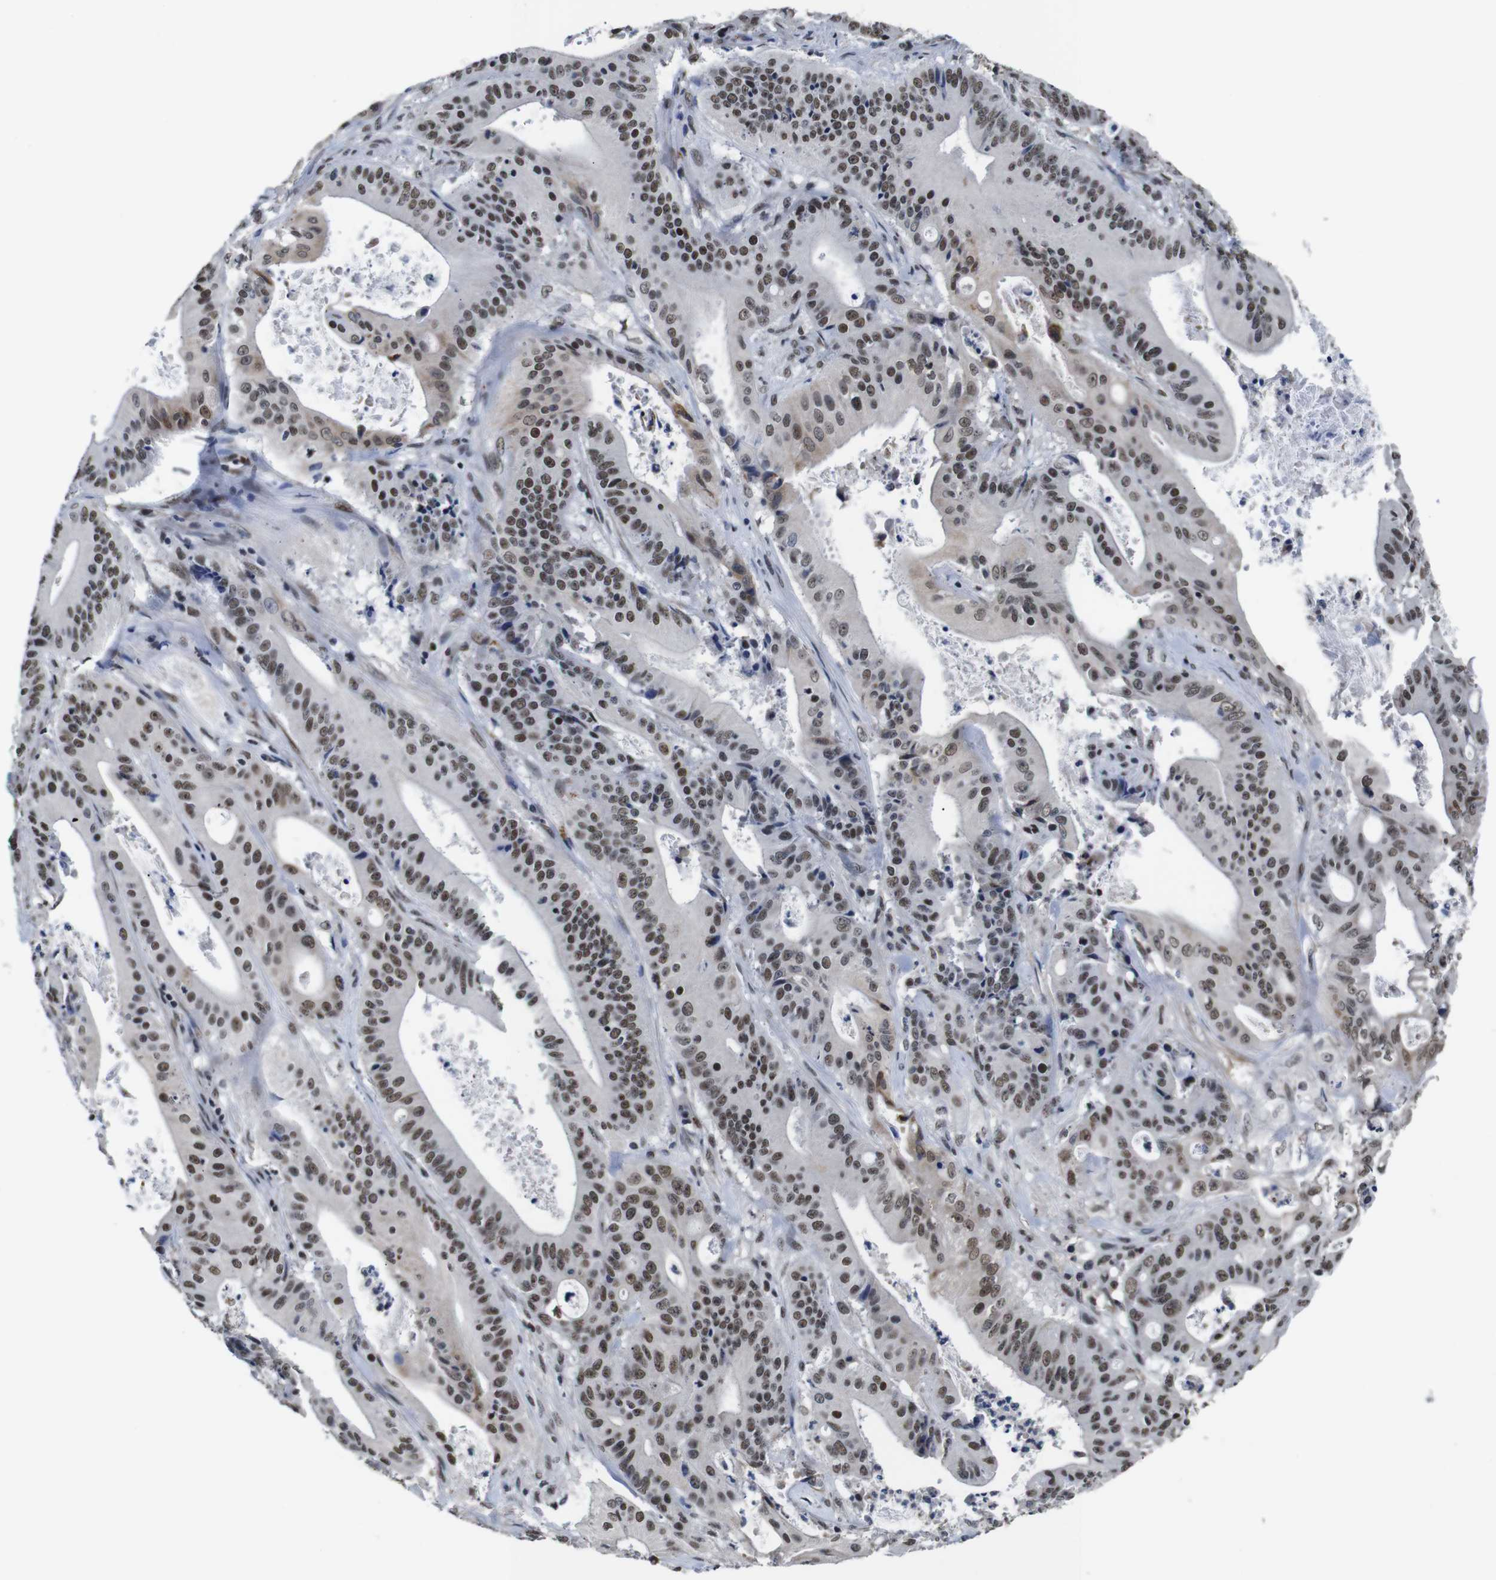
{"staining": {"intensity": "moderate", "quantity": ">75%", "location": "nuclear"}, "tissue": "pancreatic cancer", "cell_type": "Tumor cells", "image_type": "cancer", "snomed": [{"axis": "morphology", "description": "Normal tissue, NOS"}, {"axis": "topography", "description": "Lymph node"}], "caption": "This histopathology image reveals immunohistochemistry staining of pancreatic cancer, with medium moderate nuclear expression in approximately >75% of tumor cells.", "gene": "ILDR2", "patient": {"sex": "male", "age": 62}}